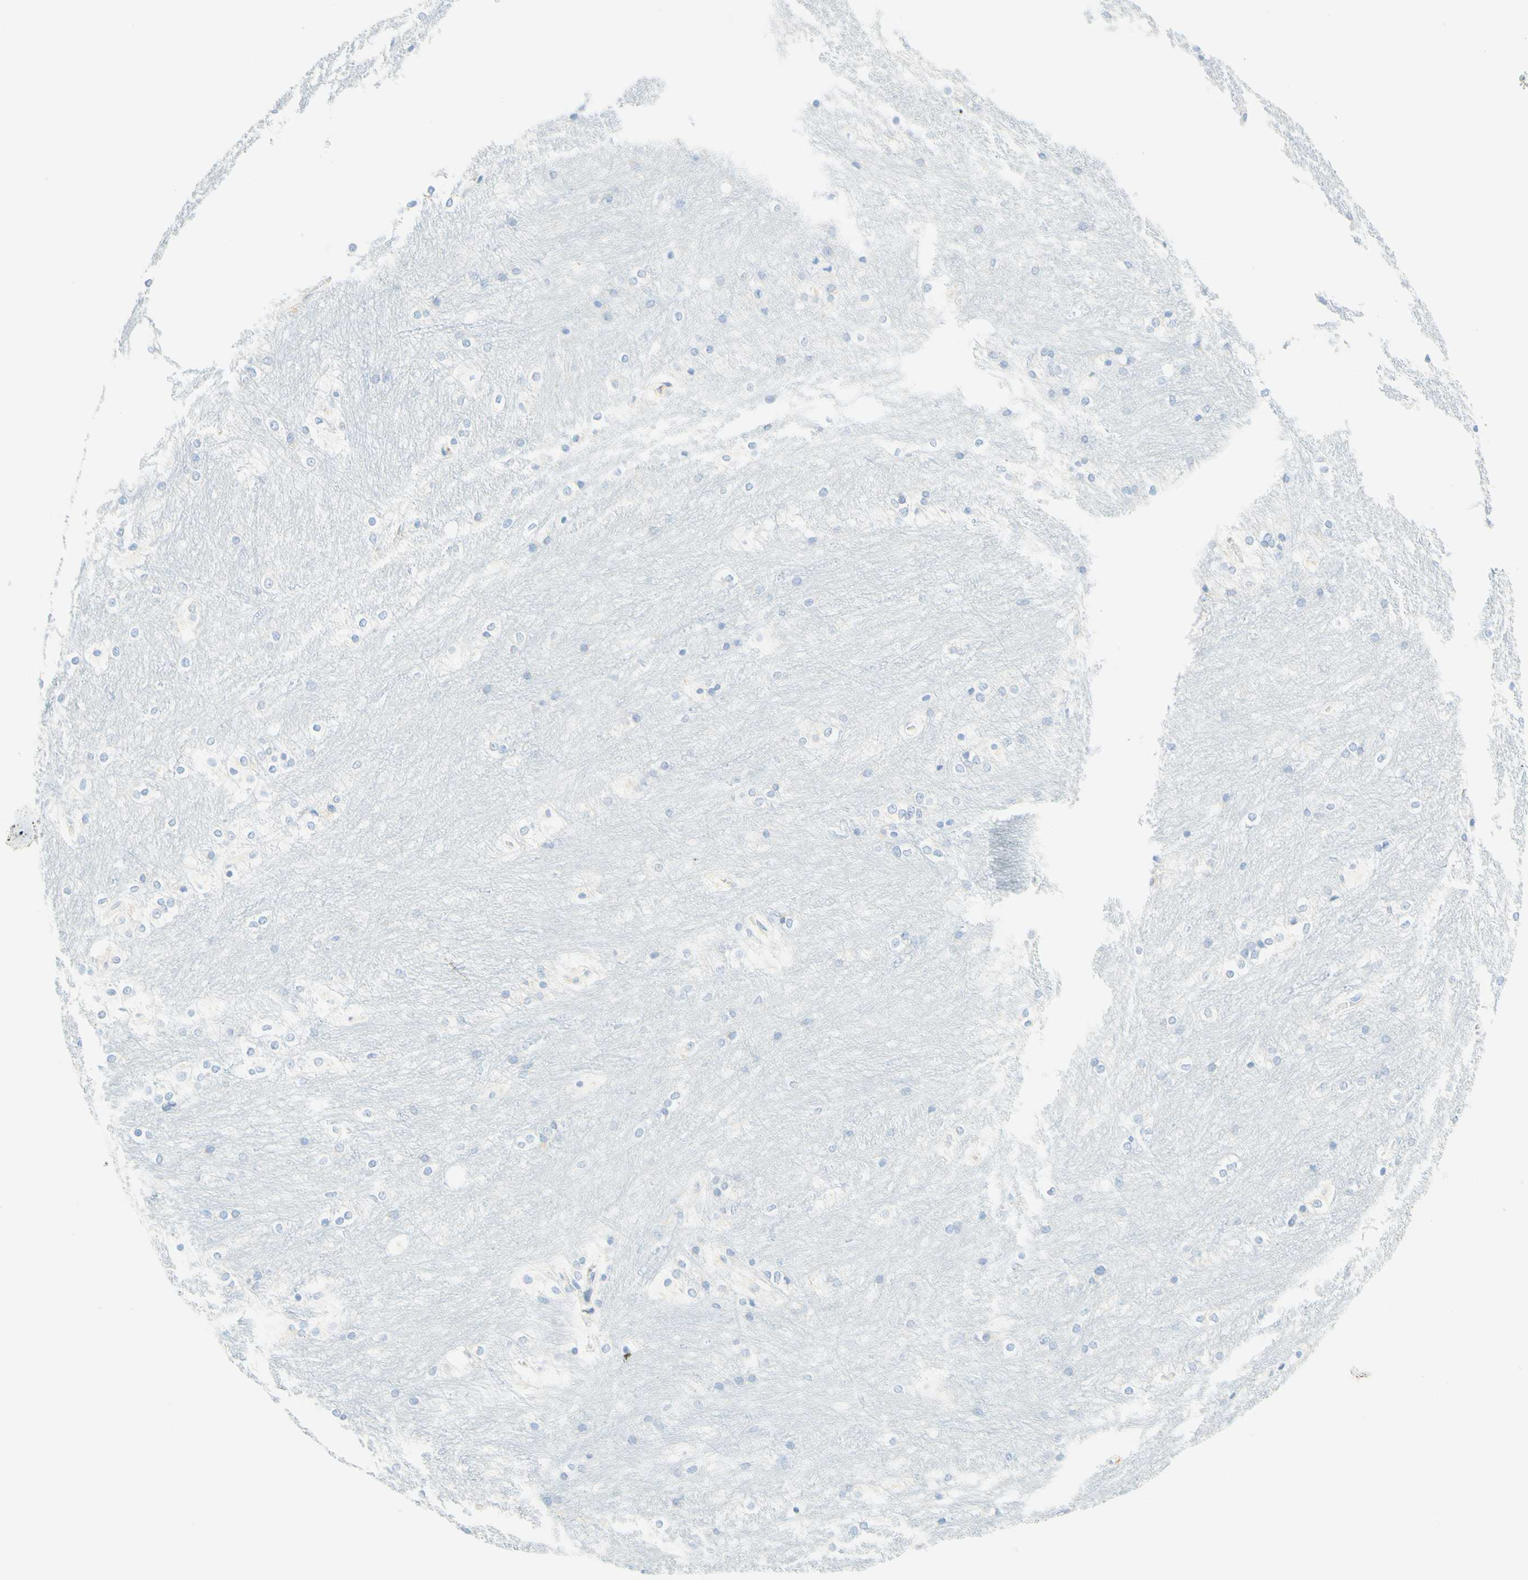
{"staining": {"intensity": "negative", "quantity": "none", "location": "none"}, "tissue": "caudate", "cell_type": "Glial cells", "image_type": "normal", "snomed": [{"axis": "morphology", "description": "Normal tissue, NOS"}, {"axis": "topography", "description": "Lateral ventricle wall"}], "caption": "Micrograph shows no protein expression in glial cells of normal caudate.", "gene": "LAT", "patient": {"sex": "female", "age": 19}}